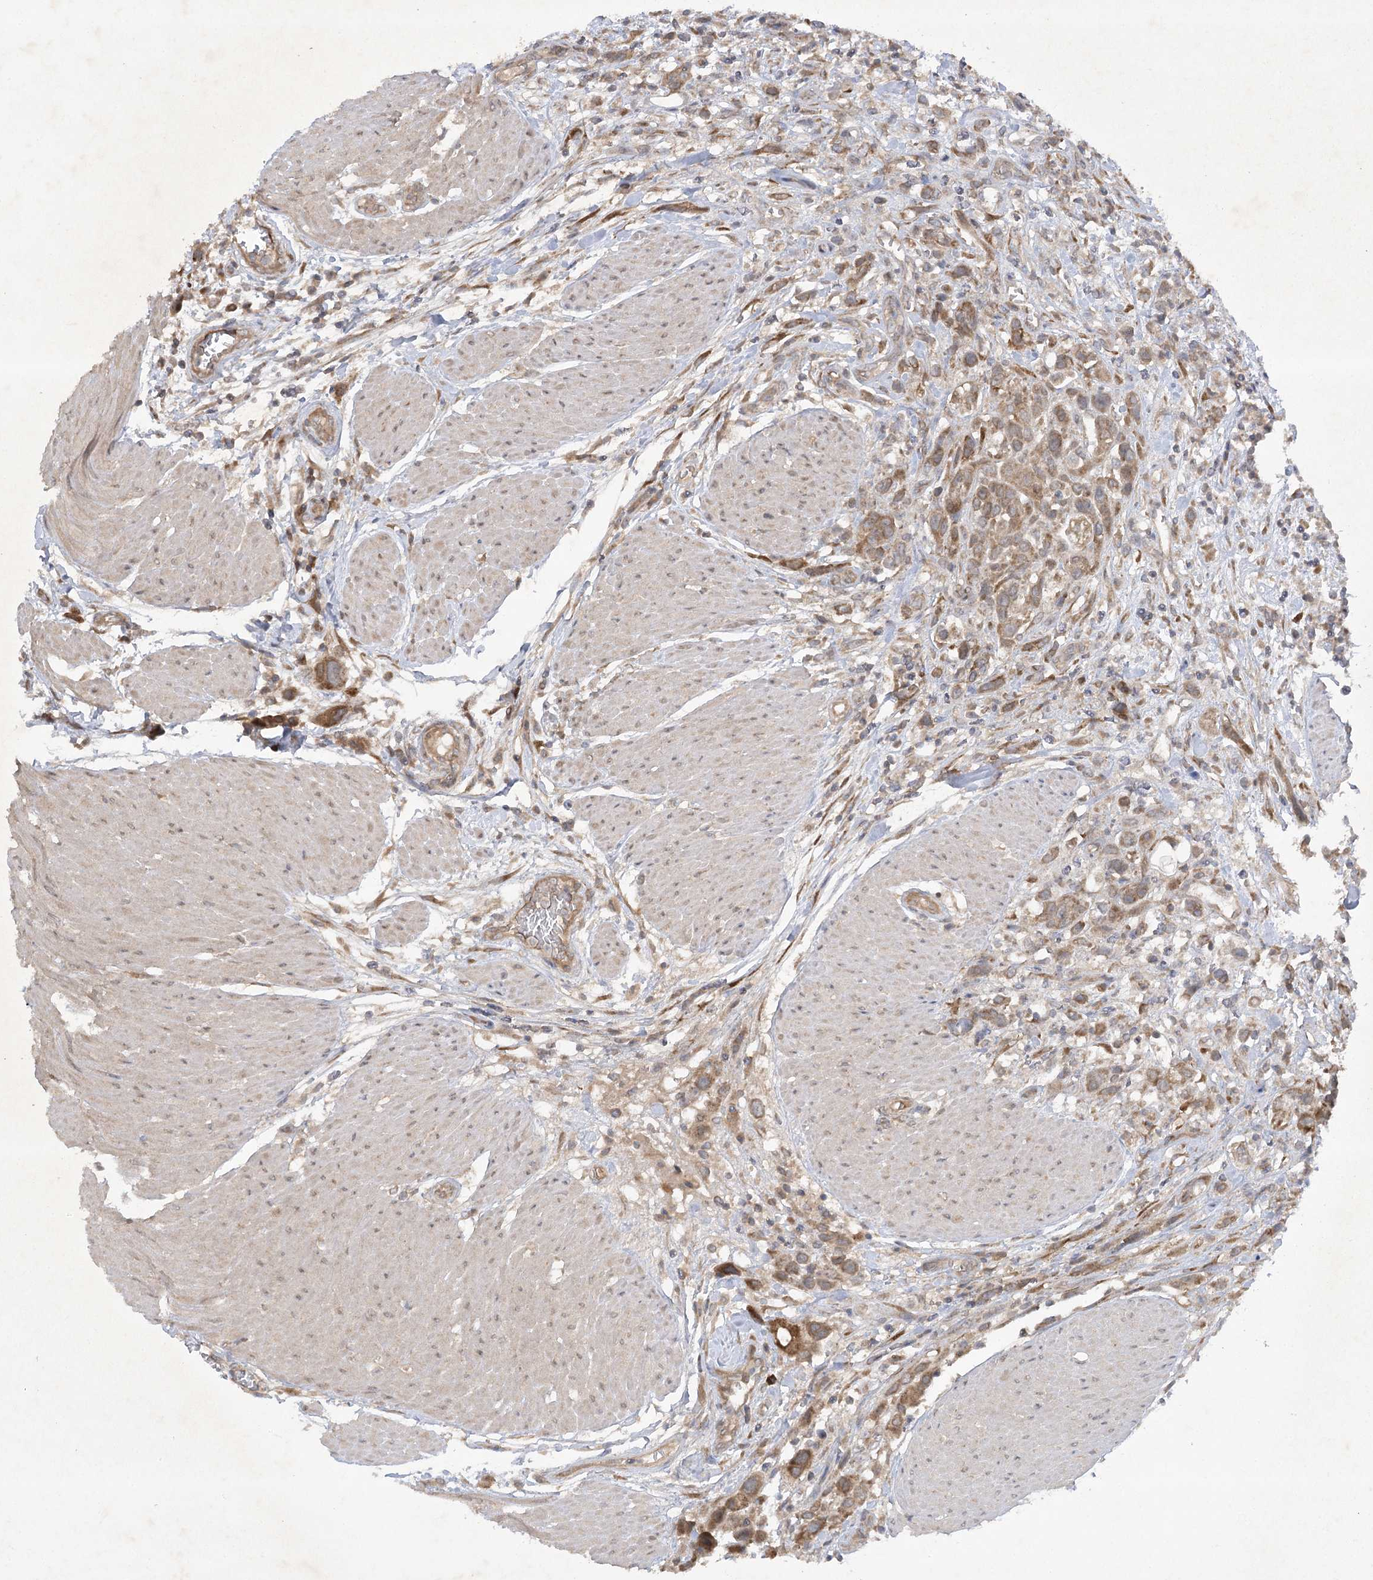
{"staining": {"intensity": "moderate", "quantity": ">75%", "location": "cytoplasmic/membranous"}, "tissue": "urothelial cancer", "cell_type": "Tumor cells", "image_type": "cancer", "snomed": [{"axis": "morphology", "description": "Urothelial carcinoma, High grade"}, {"axis": "topography", "description": "Urinary bladder"}], "caption": "The micrograph reveals immunohistochemical staining of high-grade urothelial carcinoma. There is moderate cytoplasmic/membranous staining is seen in approximately >75% of tumor cells.", "gene": "TRAF3IP1", "patient": {"sex": "male", "age": 50}}